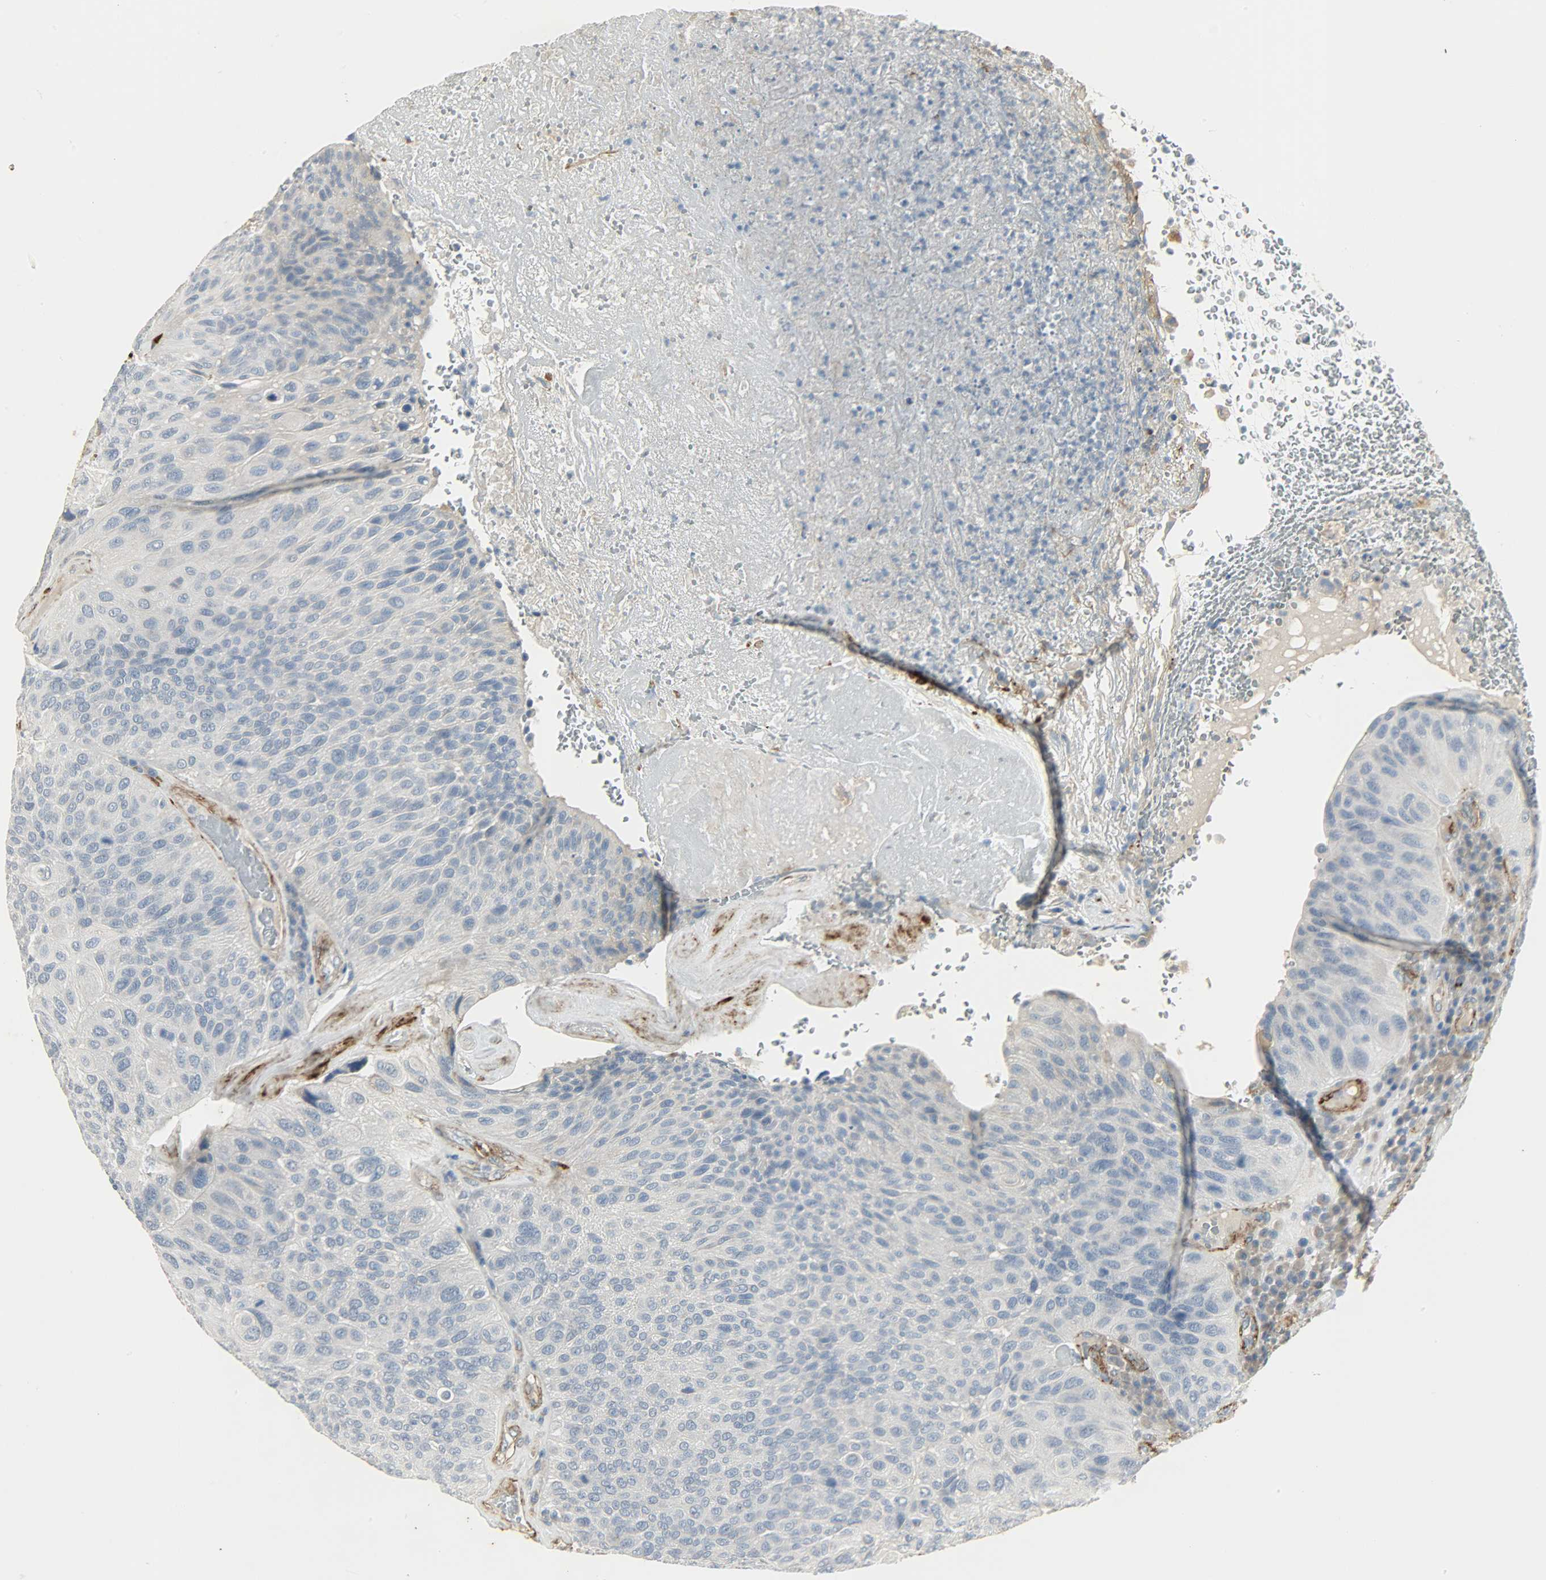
{"staining": {"intensity": "negative", "quantity": "none", "location": "none"}, "tissue": "urothelial cancer", "cell_type": "Tumor cells", "image_type": "cancer", "snomed": [{"axis": "morphology", "description": "Urothelial carcinoma, High grade"}, {"axis": "topography", "description": "Urinary bladder"}], "caption": "Human urothelial carcinoma (high-grade) stained for a protein using immunohistochemistry (IHC) reveals no expression in tumor cells.", "gene": "ENPEP", "patient": {"sex": "male", "age": 66}}